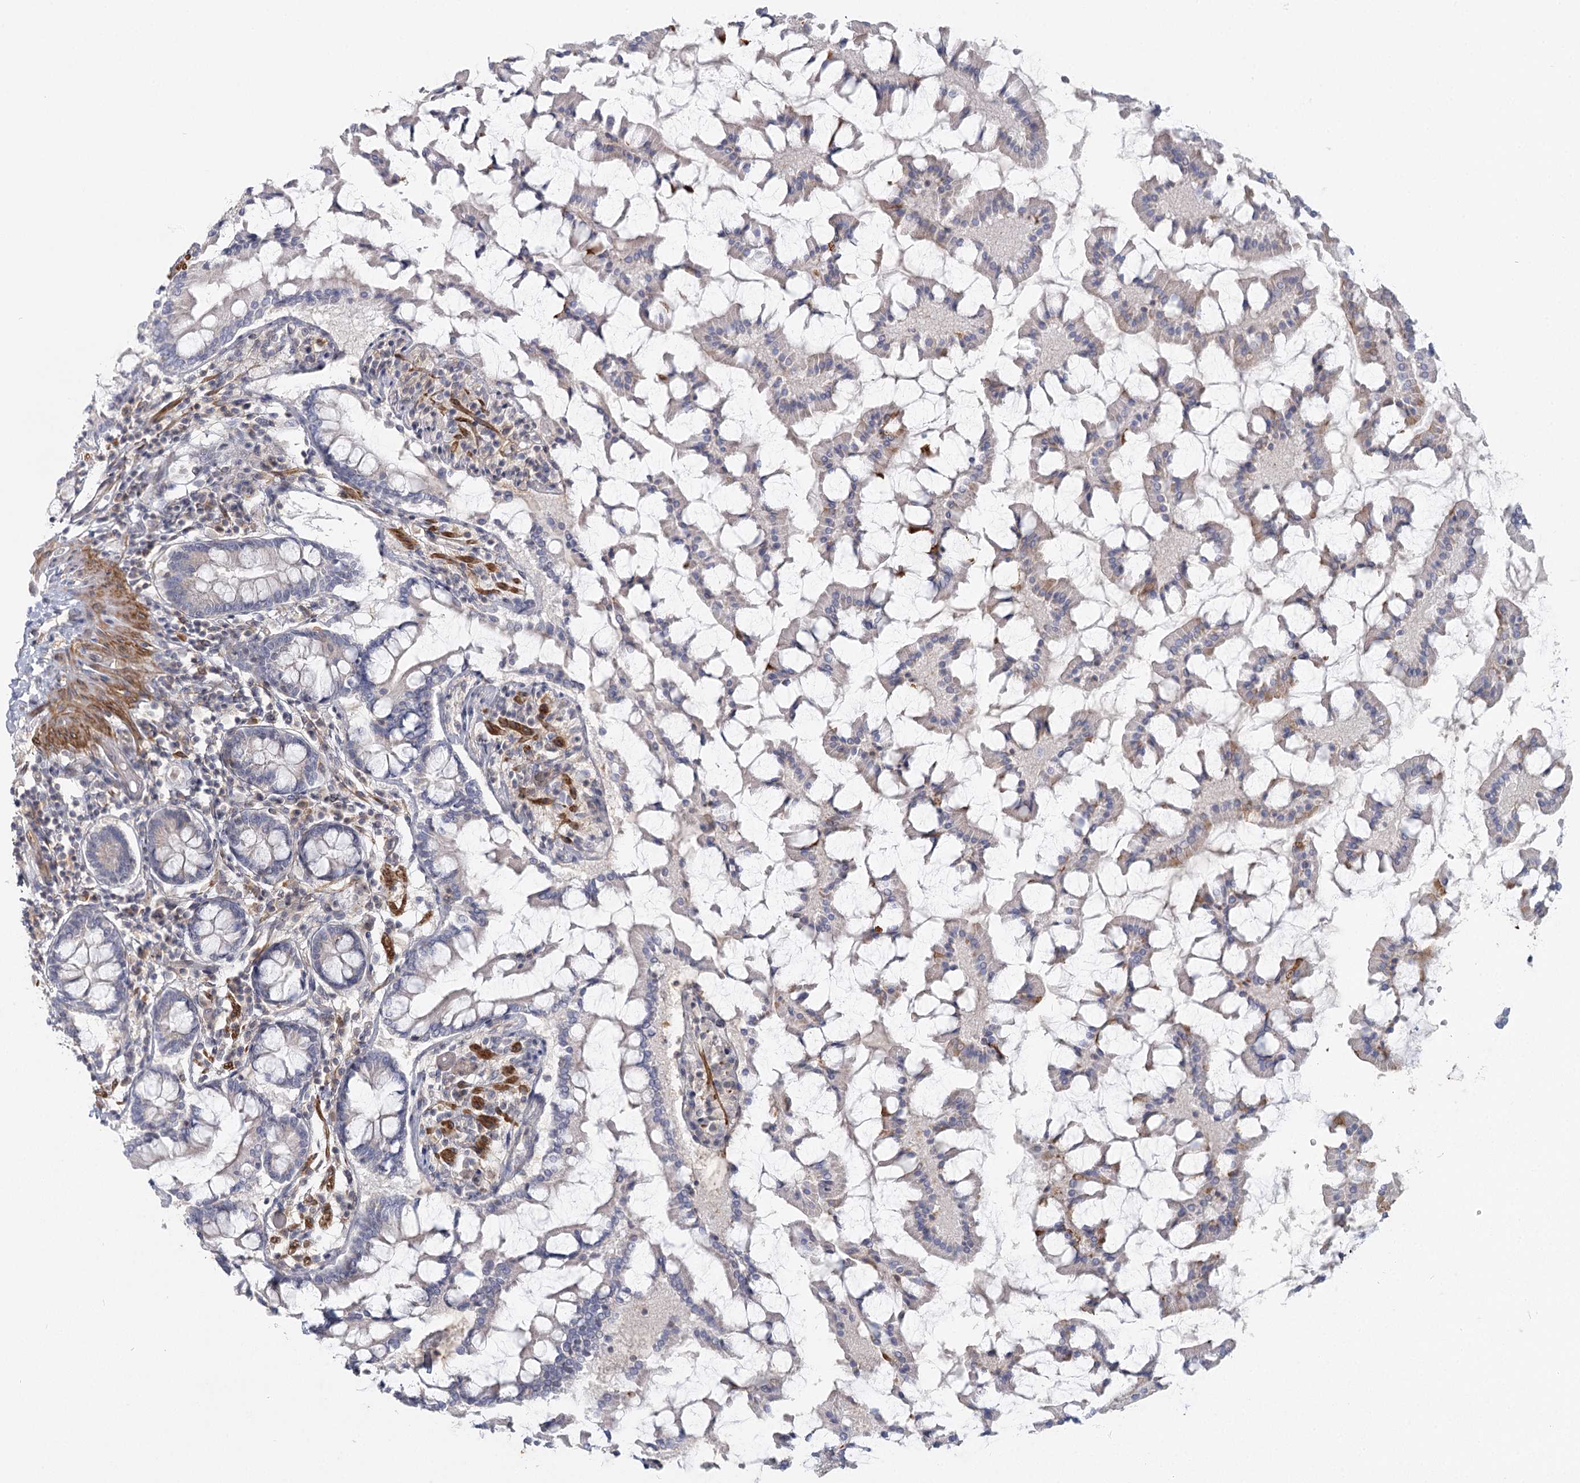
{"staining": {"intensity": "negative", "quantity": "none", "location": "none"}, "tissue": "small intestine", "cell_type": "Glandular cells", "image_type": "normal", "snomed": [{"axis": "morphology", "description": "Normal tissue, NOS"}, {"axis": "topography", "description": "Small intestine"}], "caption": "Immunohistochemical staining of normal human small intestine shows no significant staining in glandular cells. Brightfield microscopy of immunohistochemistry stained with DAB (brown) and hematoxylin (blue), captured at high magnification.", "gene": "USP11", "patient": {"sex": "male", "age": 41}}